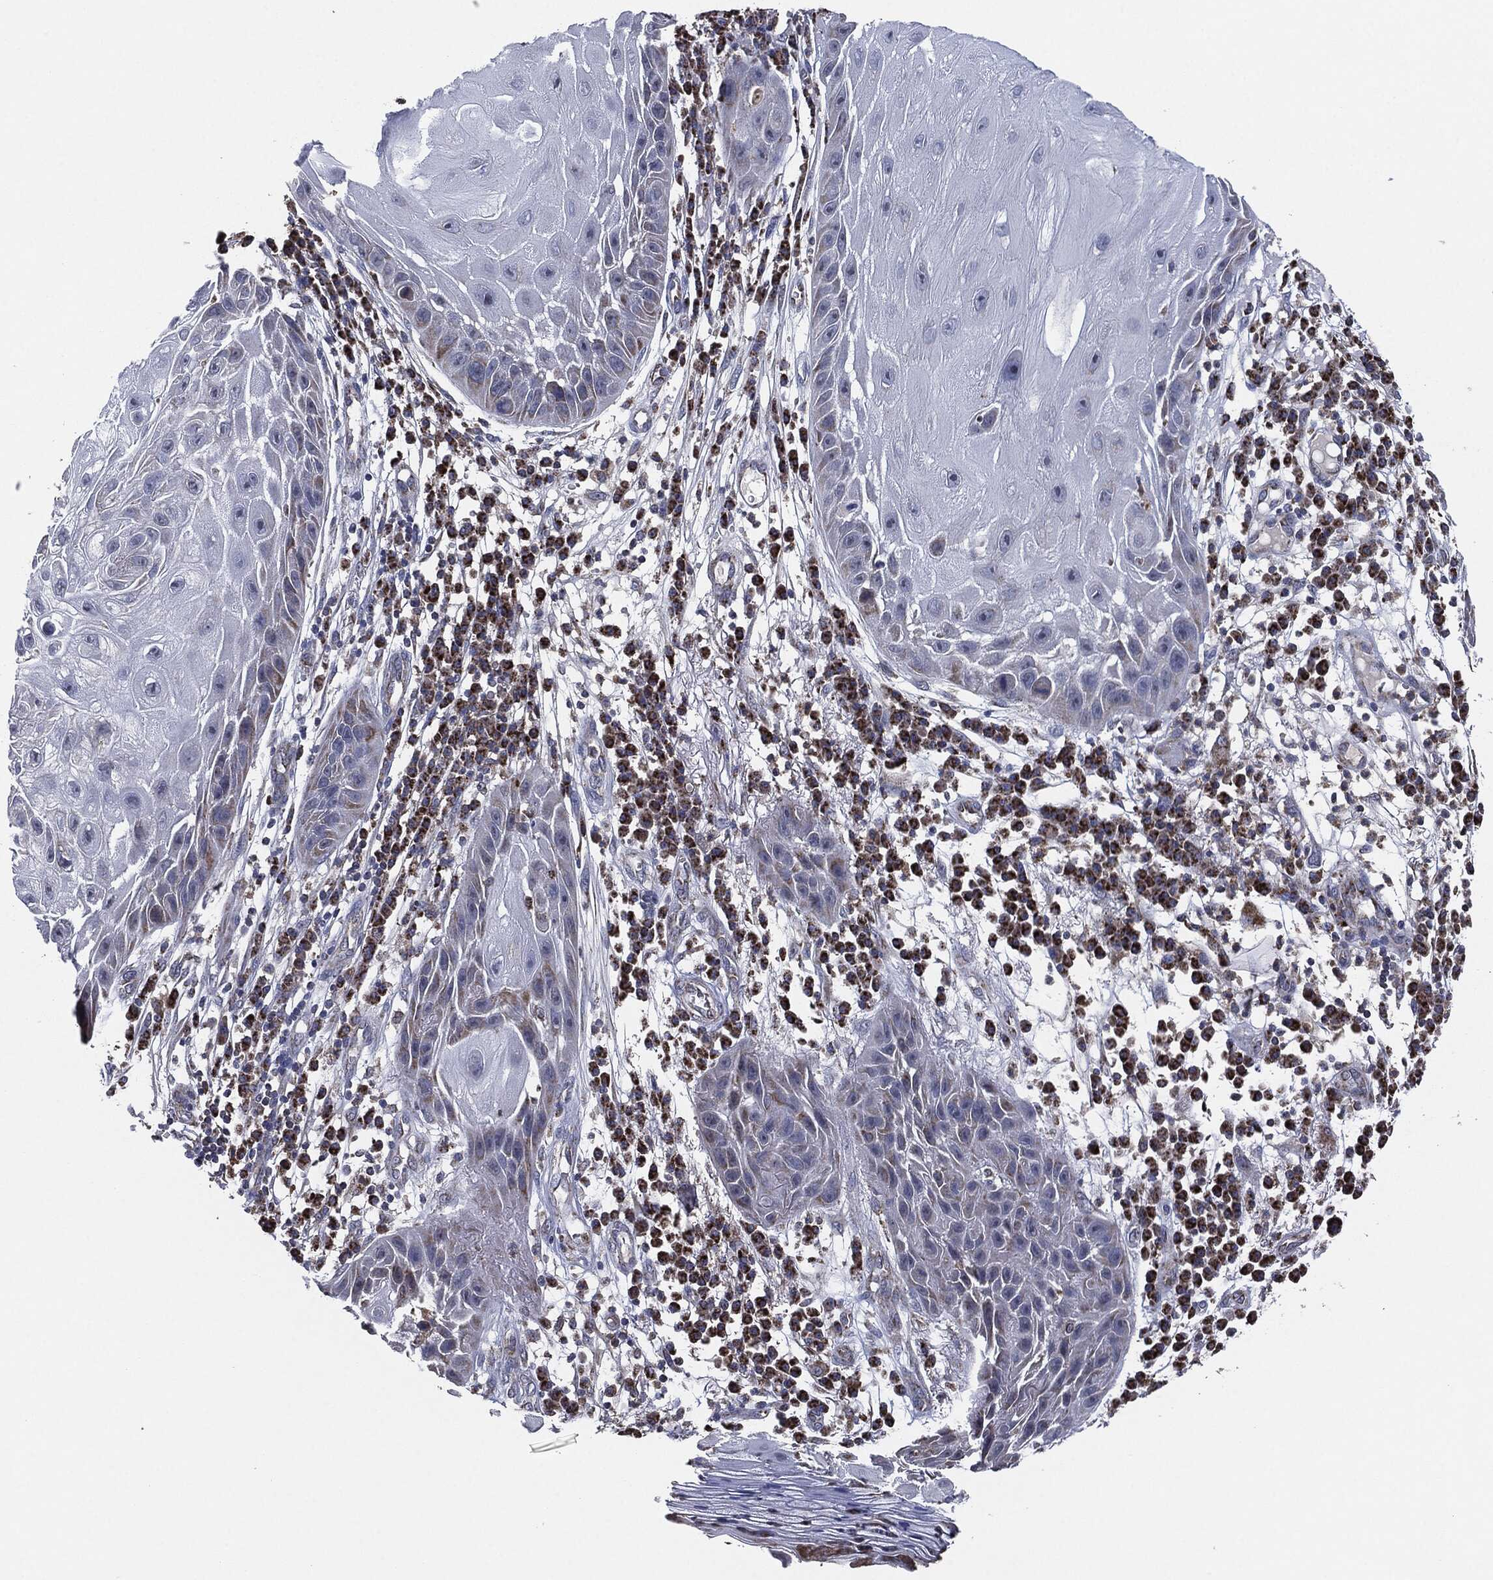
{"staining": {"intensity": "negative", "quantity": "none", "location": "none"}, "tissue": "skin cancer", "cell_type": "Tumor cells", "image_type": "cancer", "snomed": [{"axis": "morphology", "description": "Normal tissue, NOS"}, {"axis": "morphology", "description": "Squamous cell carcinoma, NOS"}, {"axis": "topography", "description": "Skin"}], "caption": "Immunohistochemical staining of skin cancer (squamous cell carcinoma) displays no significant staining in tumor cells. Brightfield microscopy of immunohistochemistry stained with DAB (3,3'-diaminobenzidine) (brown) and hematoxylin (blue), captured at high magnification.", "gene": "NDUFV2", "patient": {"sex": "male", "age": 79}}